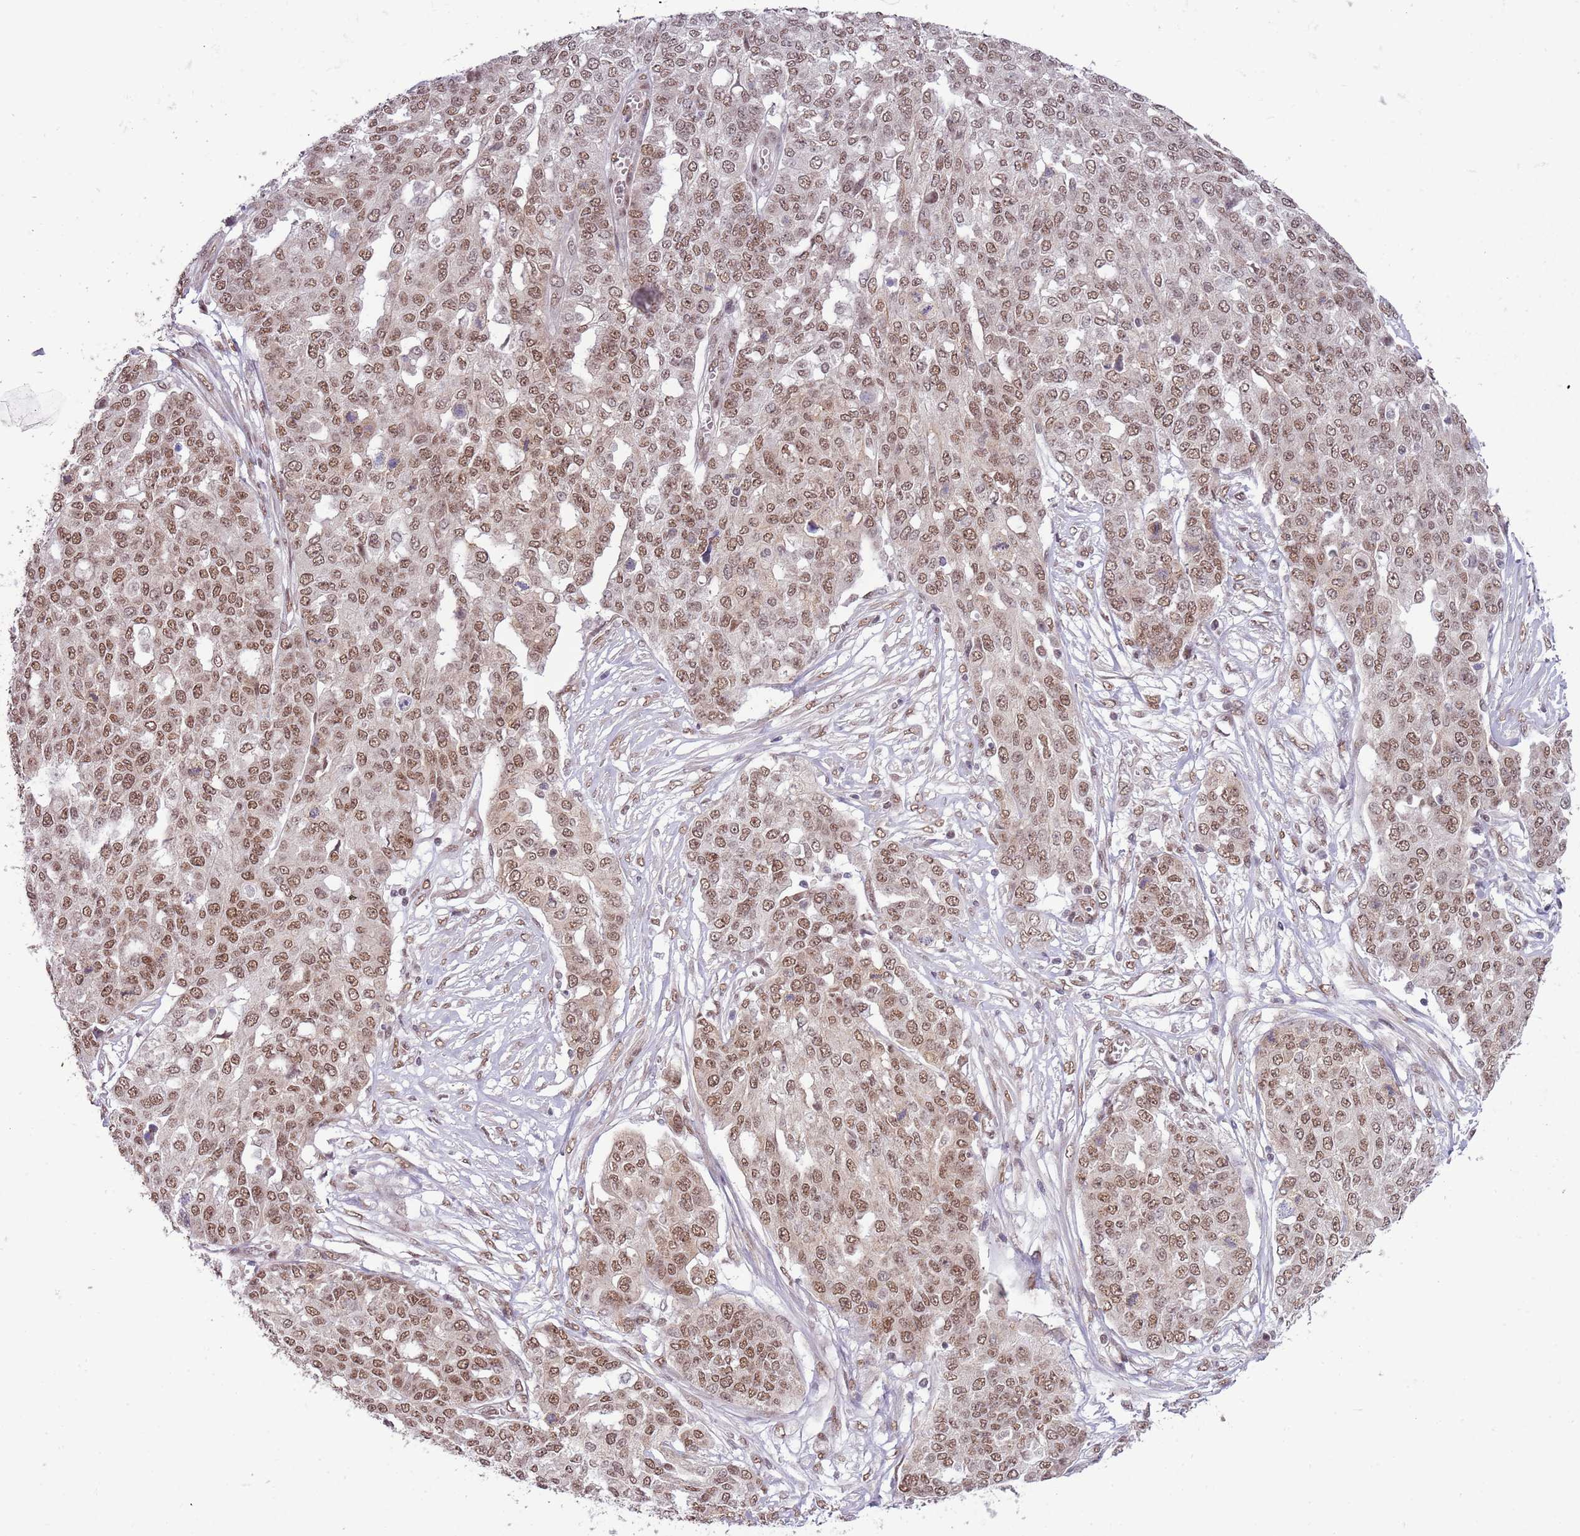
{"staining": {"intensity": "moderate", "quantity": ">75%", "location": "nuclear"}, "tissue": "ovarian cancer", "cell_type": "Tumor cells", "image_type": "cancer", "snomed": [{"axis": "morphology", "description": "Cystadenocarcinoma, serous, NOS"}, {"axis": "topography", "description": "Soft tissue"}, {"axis": "topography", "description": "Ovary"}], "caption": "Serous cystadenocarcinoma (ovarian) stained with a brown dye exhibits moderate nuclear positive positivity in approximately >75% of tumor cells.", "gene": "FAM120AOS", "patient": {"sex": "female", "age": 57}}